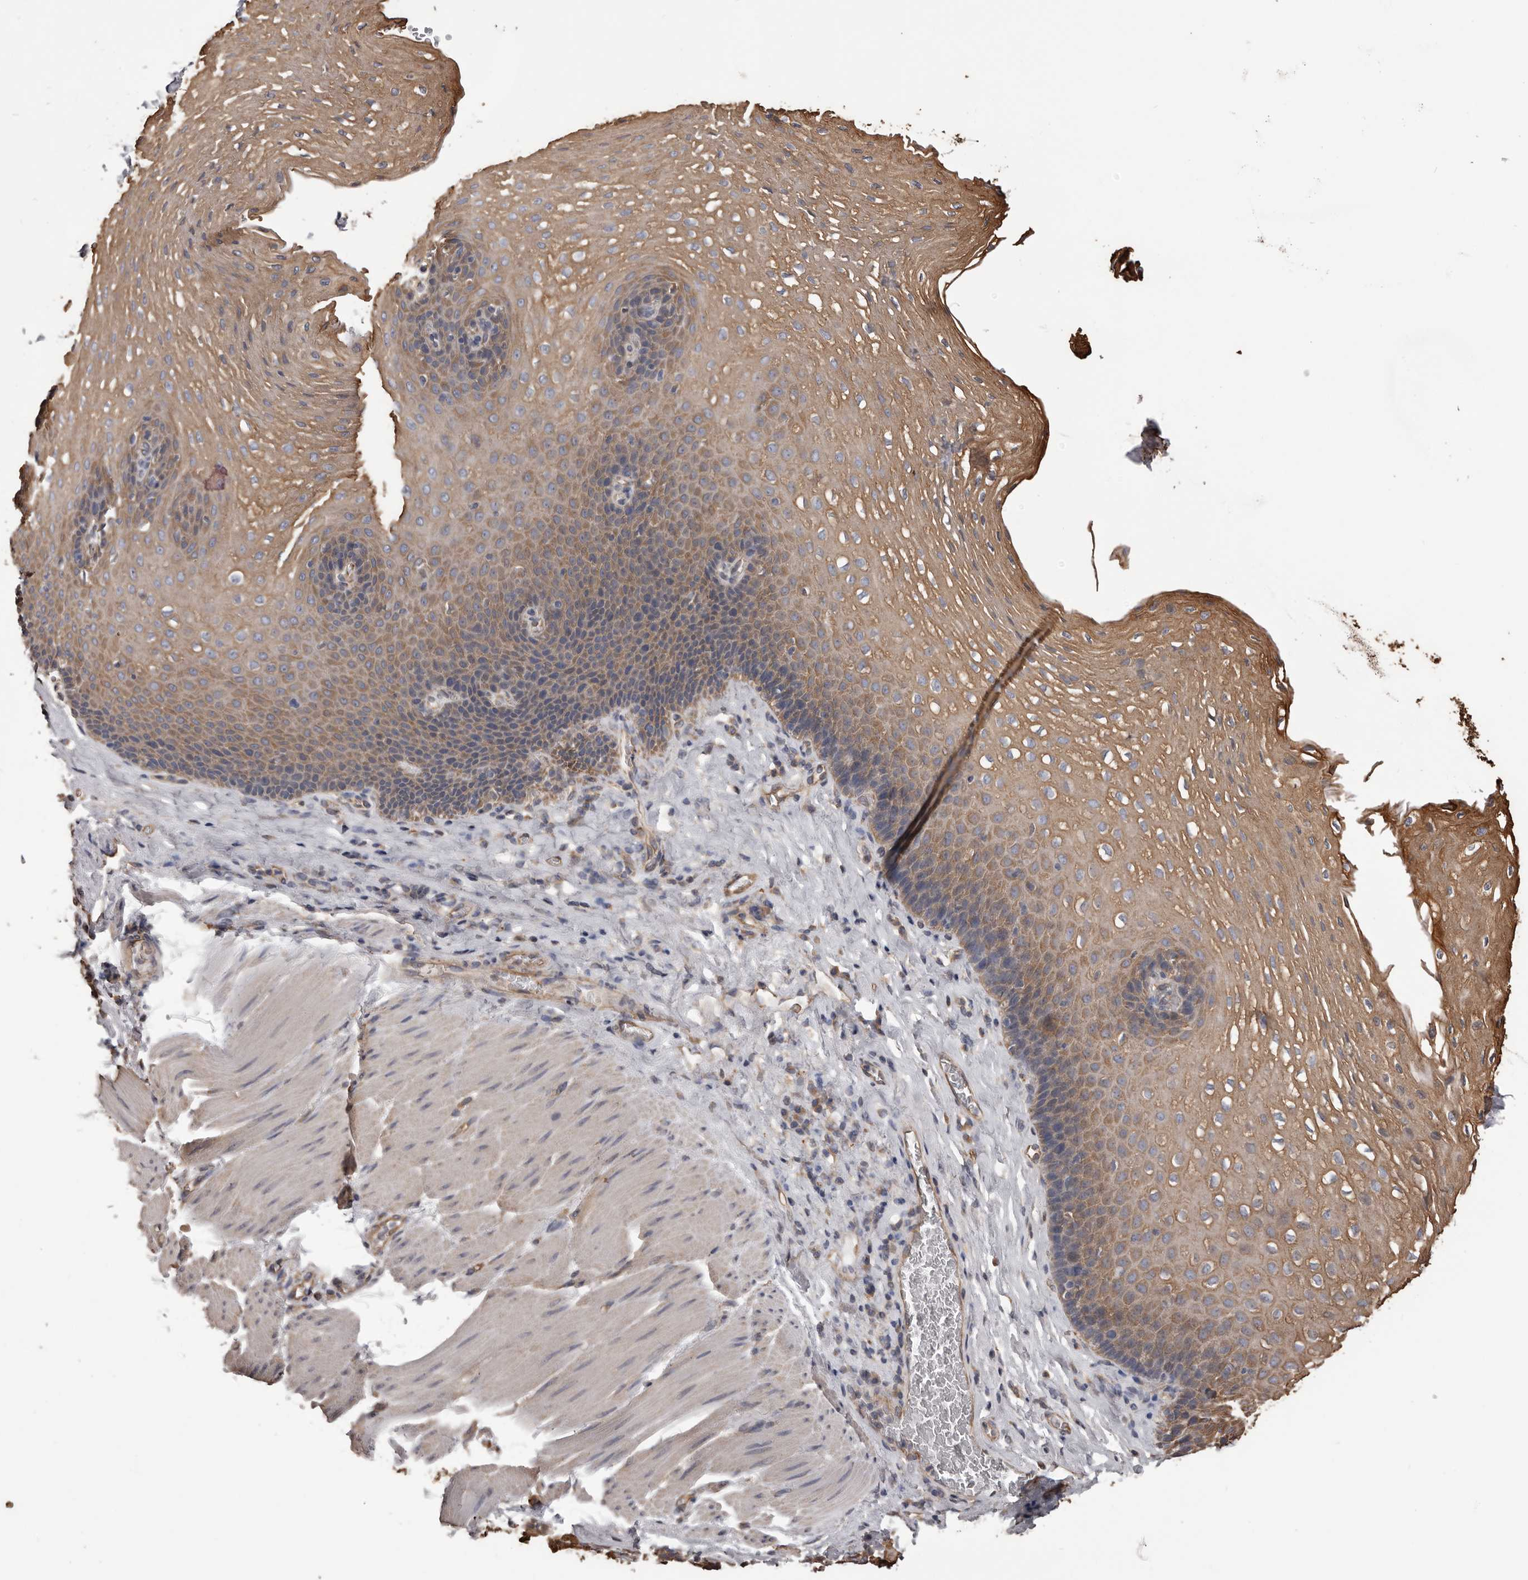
{"staining": {"intensity": "moderate", "quantity": ">75%", "location": "cytoplasmic/membranous"}, "tissue": "esophagus", "cell_type": "Squamous epithelial cells", "image_type": "normal", "snomed": [{"axis": "morphology", "description": "Normal tissue, NOS"}, {"axis": "topography", "description": "Esophagus"}], "caption": "Immunohistochemistry of normal esophagus exhibits medium levels of moderate cytoplasmic/membranous expression in approximately >75% of squamous epithelial cells.", "gene": "CEP104", "patient": {"sex": "female", "age": 66}}